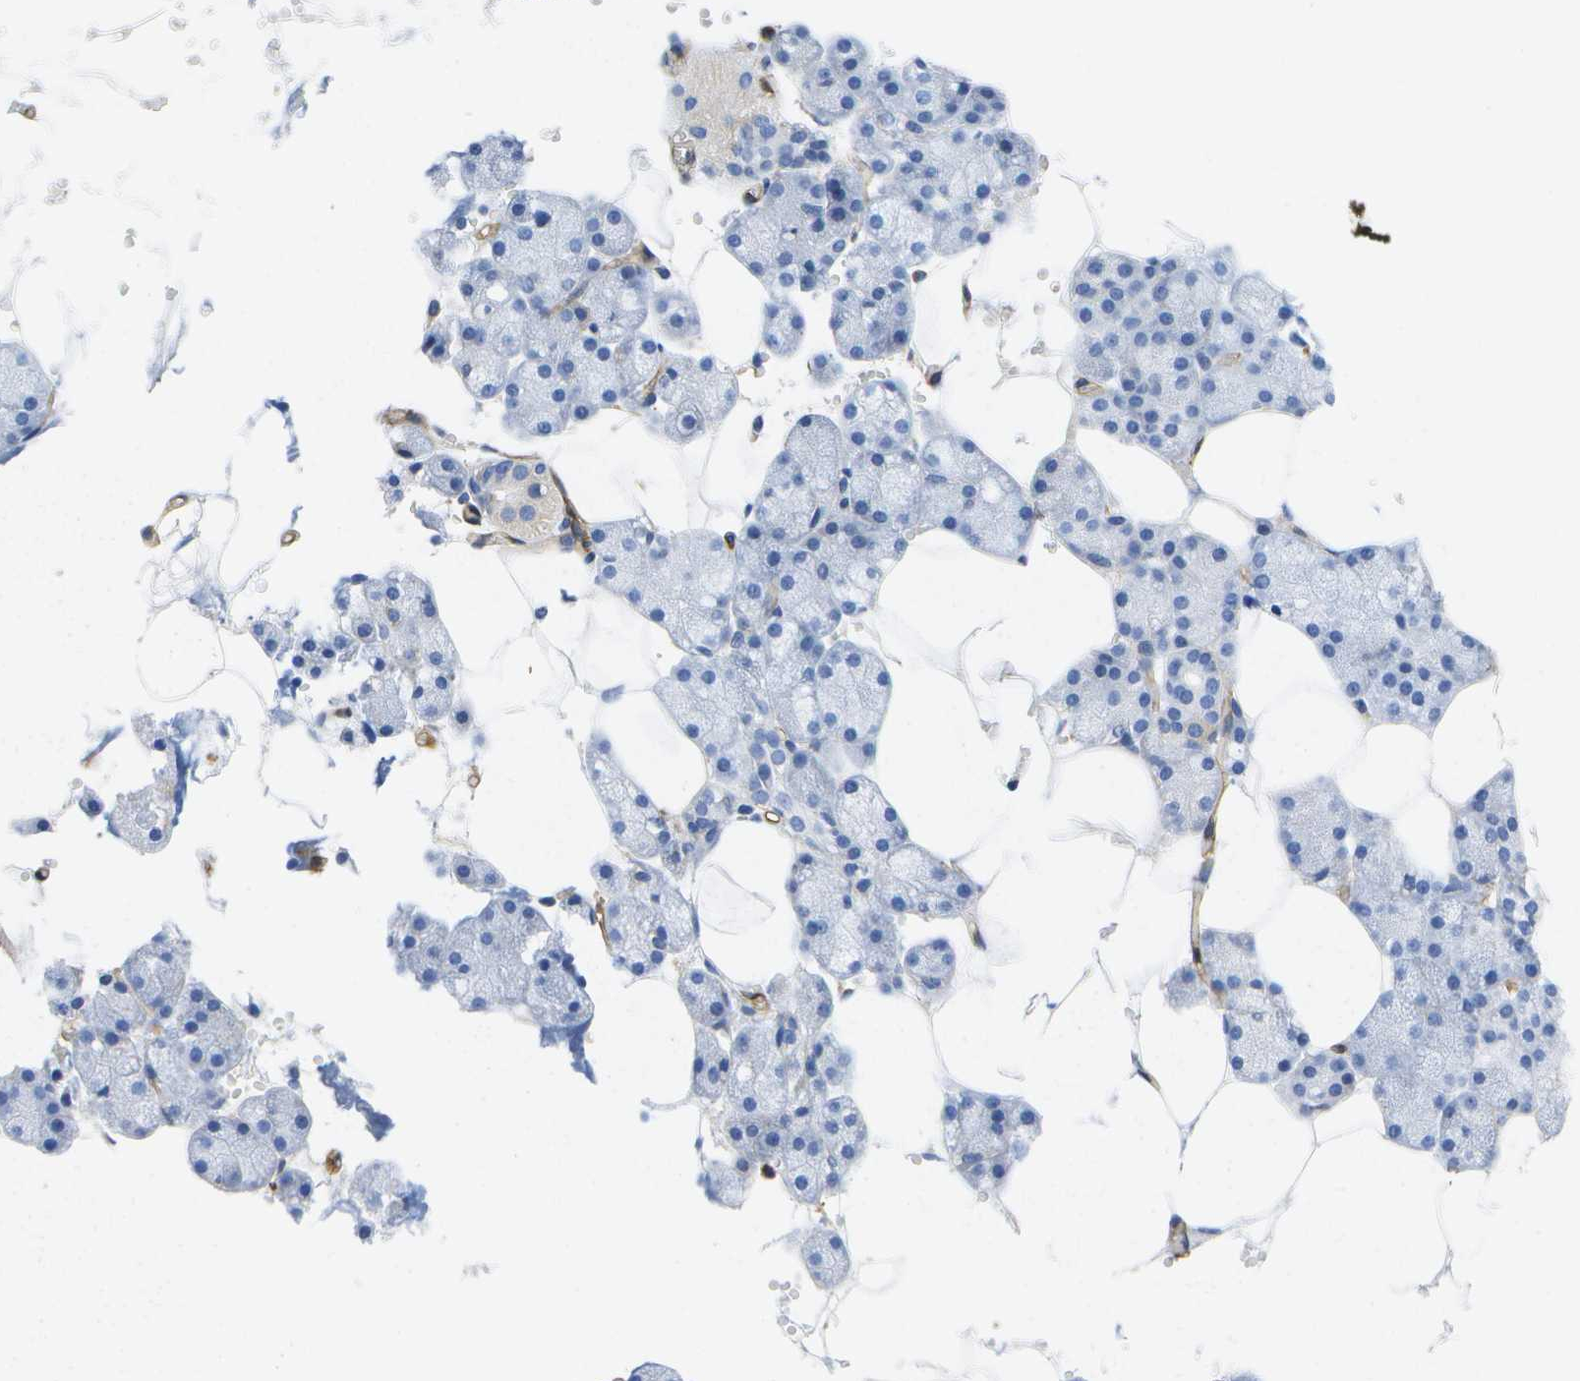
{"staining": {"intensity": "negative", "quantity": "none", "location": "none"}, "tissue": "salivary gland", "cell_type": "Glandular cells", "image_type": "normal", "snomed": [{"axis": "morphology", "description": "Normal tissue, NOS"}, {"axis": "topography", "description": "Salivary gland"}], "caption": "The immunohistochemistry (IHC) image has no significant staining in glandular cells of salivary gland.", "gene": "DYSF", "patient": {"sex": "male", "age": 62}}